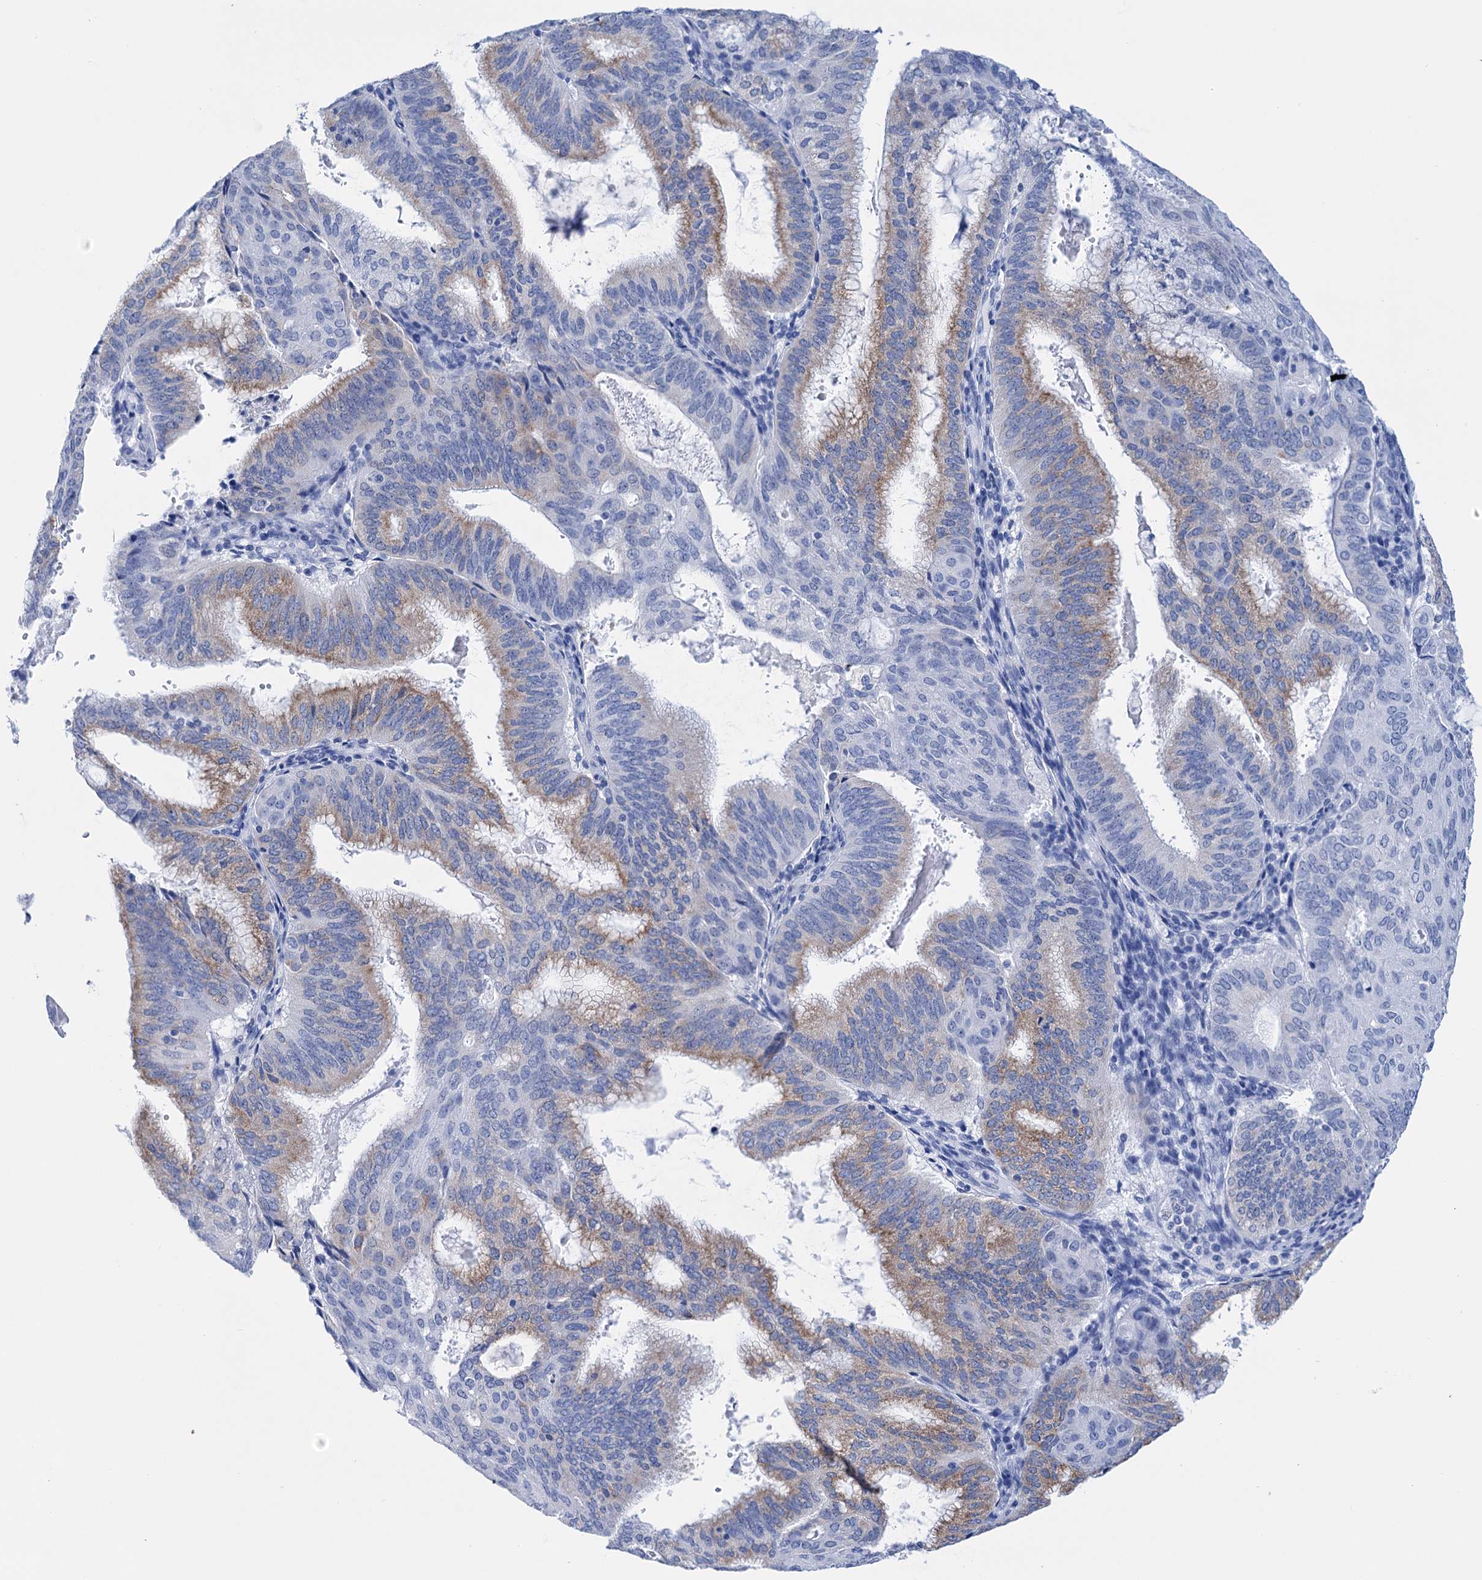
{"staining": {"intensity": "moderate", "quantity": "25%-75%", "location": "cytoplasmic/membranous"}, "tissue": "endometrial cancer", "cell_type": "Tumor cells", "image_type": "cancer", "snomed": [{"axis": "morphology", "description": "Adenocarcinoma, NOS"}, {"axis": "topography", "description": "Endometrium"}], "caption": "Endometrial adenocarcinoma tissue shows moderate cytoplasmic/membranous positivity in about 25%-75% of tumor cells, visualized by immunohistochemistry. The protein is shown in brown color, while the nuclei are stained blue.", "gene": "FBXW12", "patient": {"sex": "female", "age": 49}}